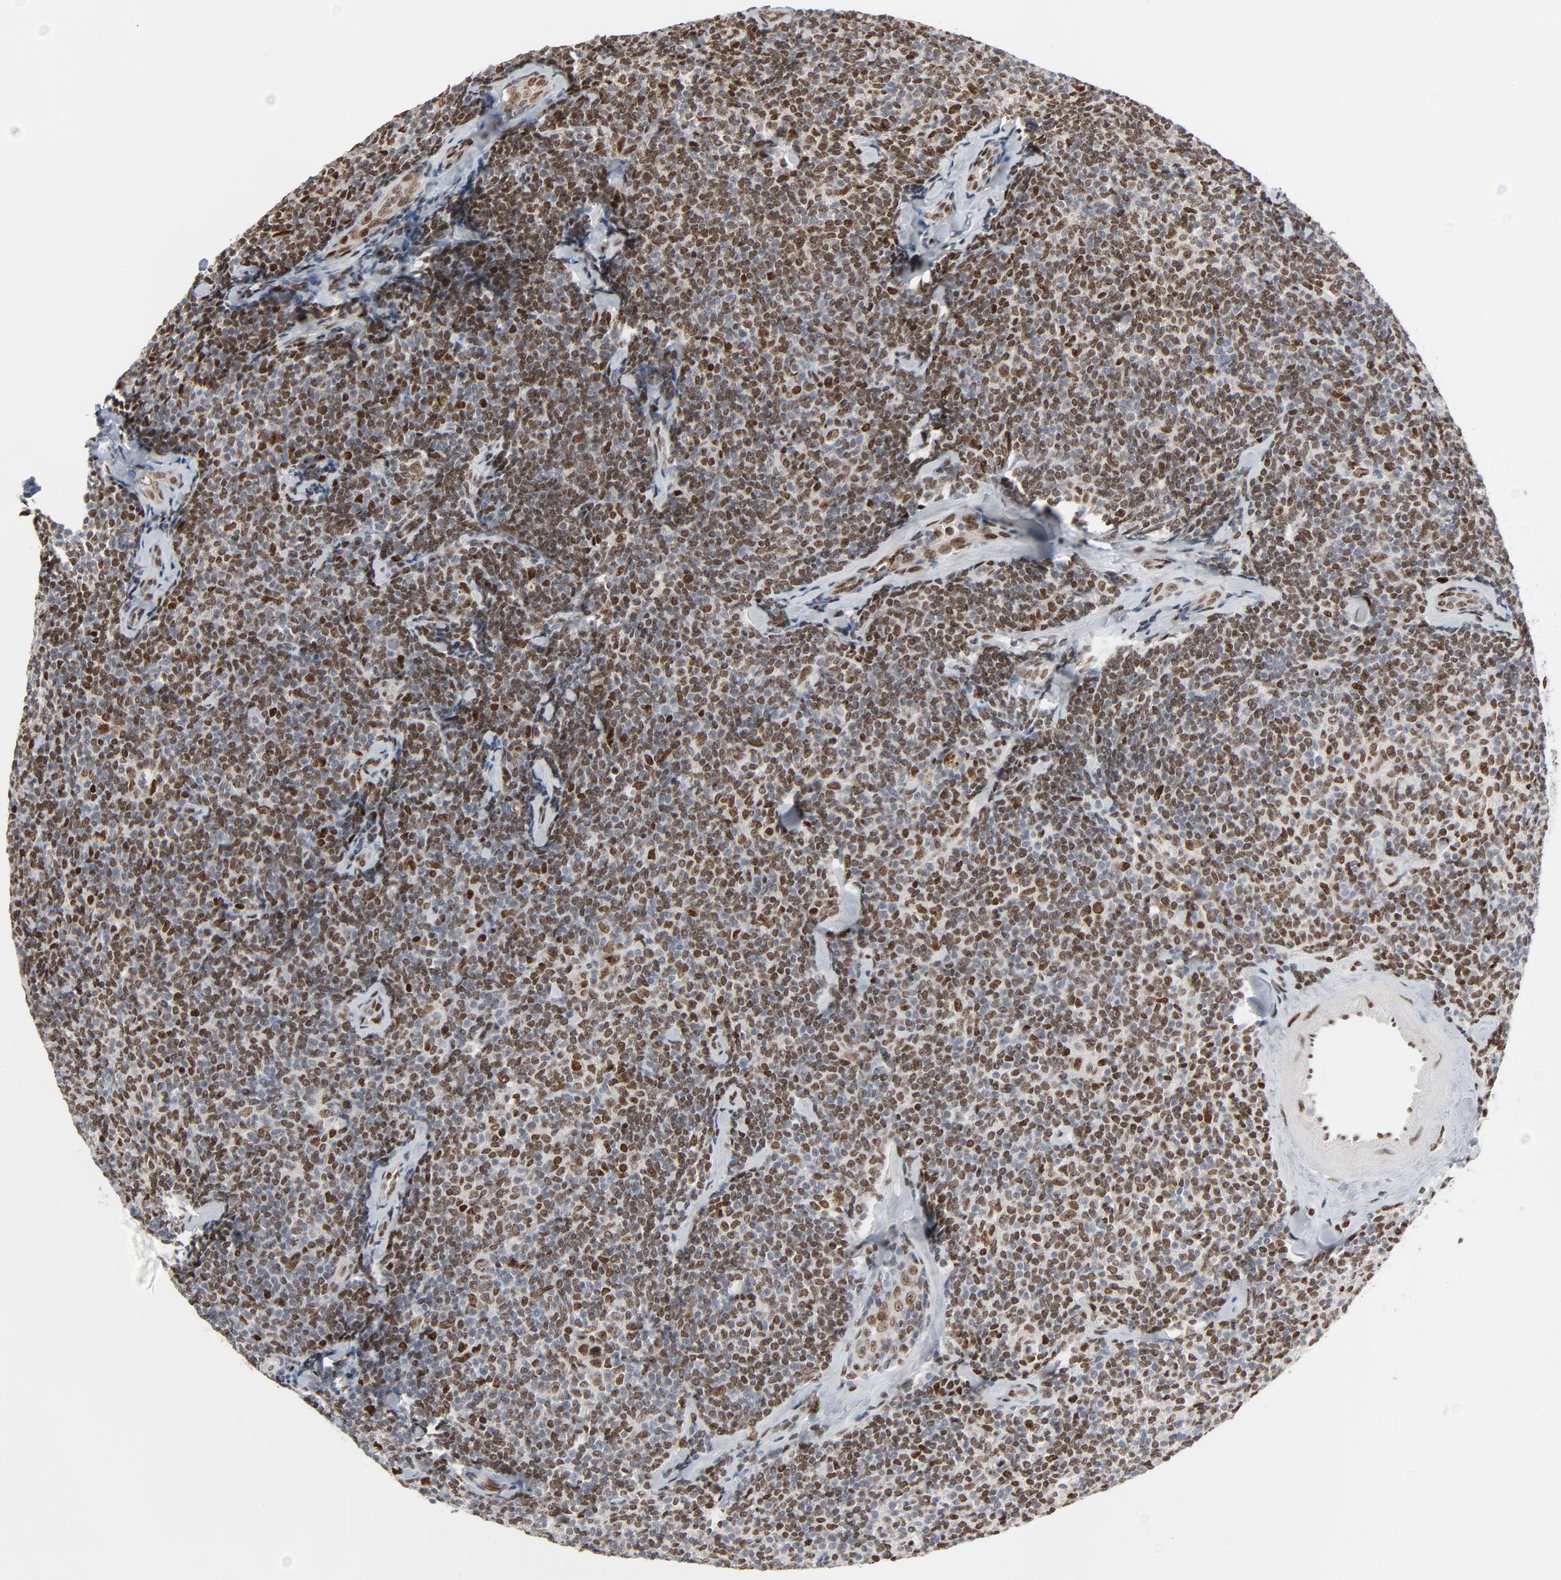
{"staining": {"intensity": "strong", "quantity": ">75%", "location": "nuclear"}, "tissue": "lymphoma", "cell_type": "Tumor cells", "image_type": "cancer", "snomed": [{"axis": "morphology", "description": "Malignant lymphoma, non-Hodgkin's type, Low grade"}, {"axis": "topography", "description": "Lymph node"}], "caption": "Strong nuclear staining for a protein is identified in about >75% of tumor cells of lymphoma using IHC.", "gene": "CUX1", "patient": {"sex": "female", "age": 56}}